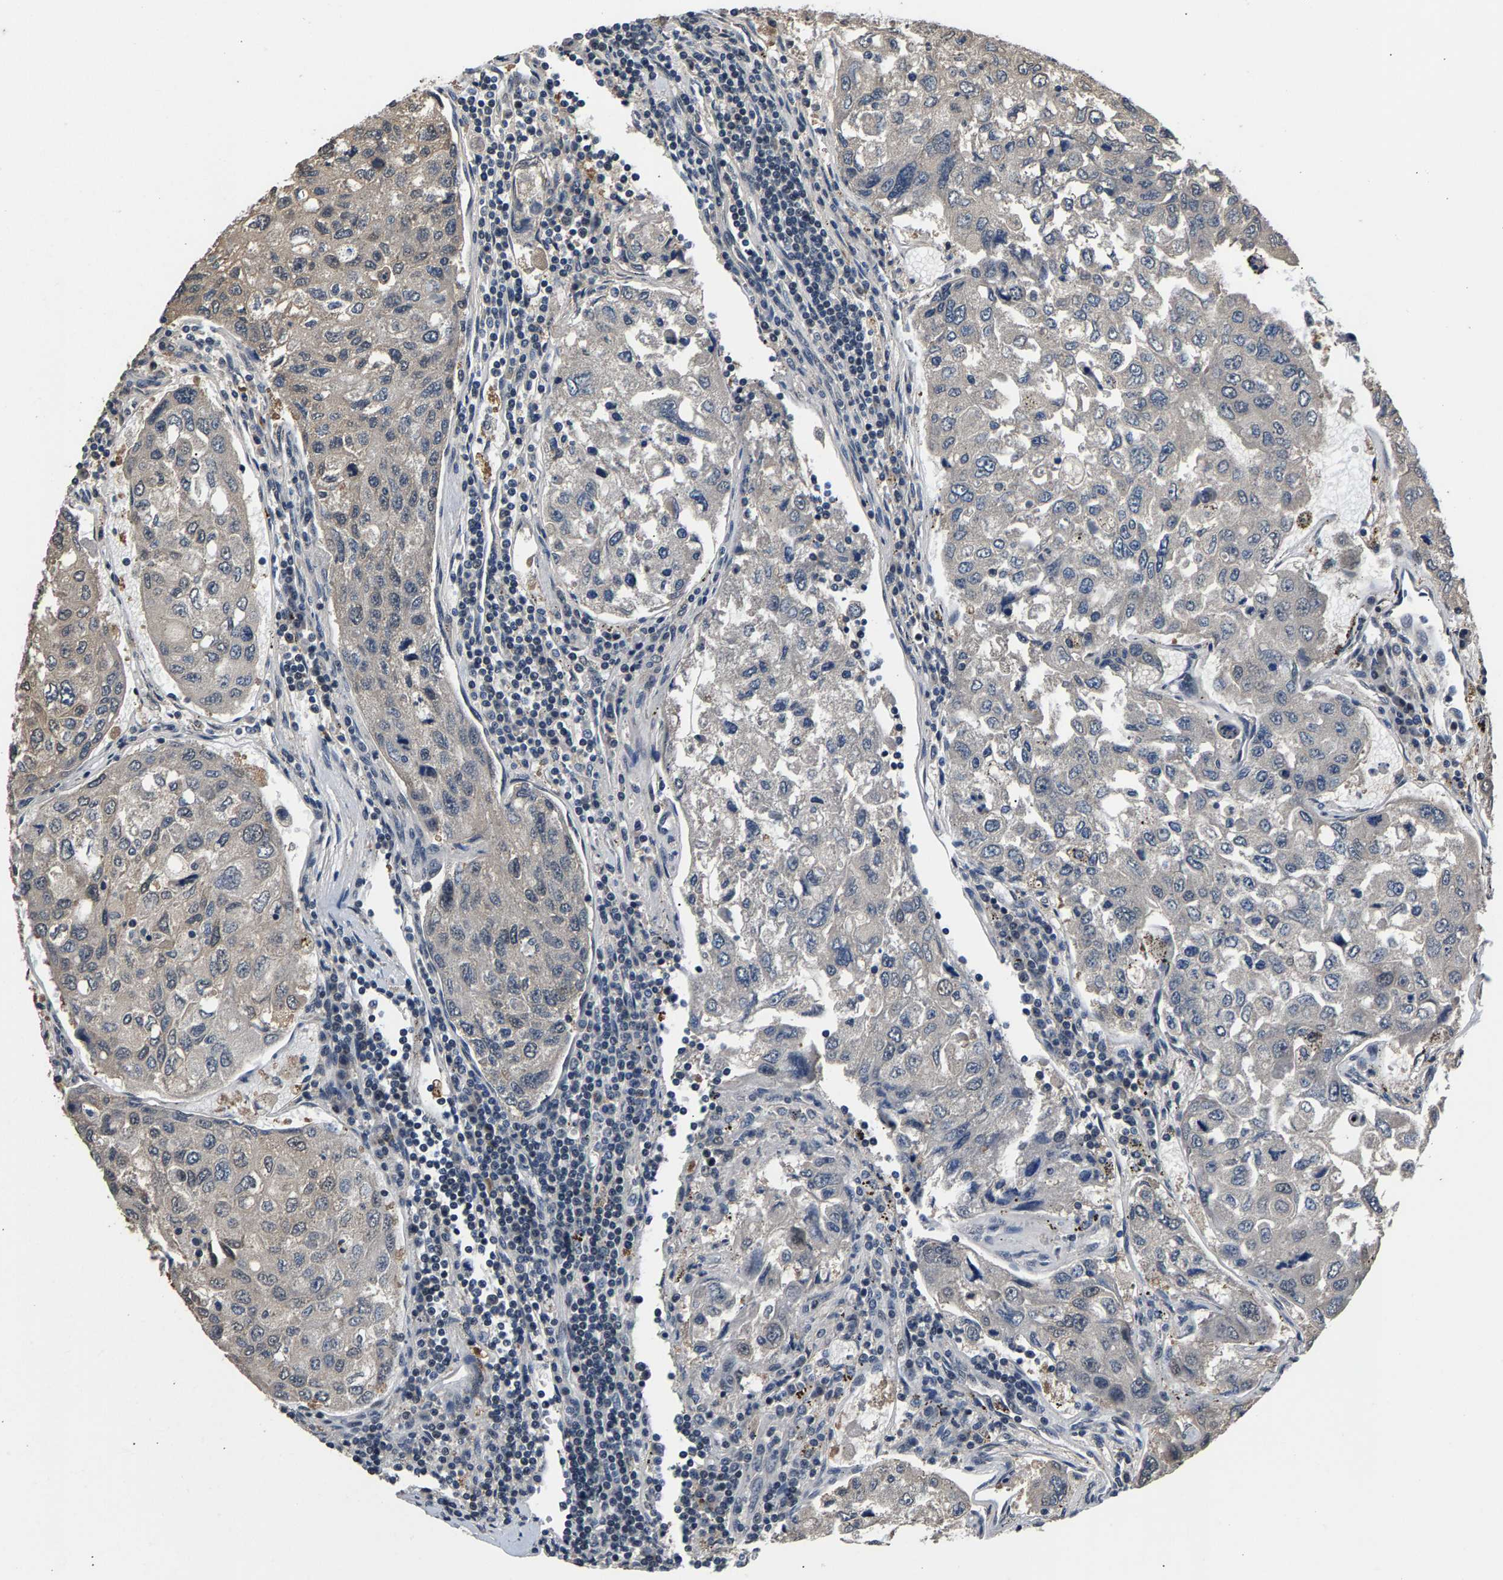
{"staining": {"intensity": "weak", "quantity": "25%-75%", "location": "cytoplasmic/membranous,nuclear"}, "tissue": "urothelial cancer", "cell_type": "Tumor cells", "image_type": "cancer", "snomed": [{"axis": "morphology", "description": "Urothelial carcinoma, High grade"}, {"axis": "topography", "description": "Lymph node"}, {"axis": "topography", "description": "Urinary bladder"}], "caption": "A micrograph showing weak cytoplasmic/membranous and nuclear staining in about 25%-75% of tumor cells in urothelial cancer, as visualized by brown immunohistochemical staining.", "gene": "RBM33", "patient": {"sex": "male", "age": 51}}